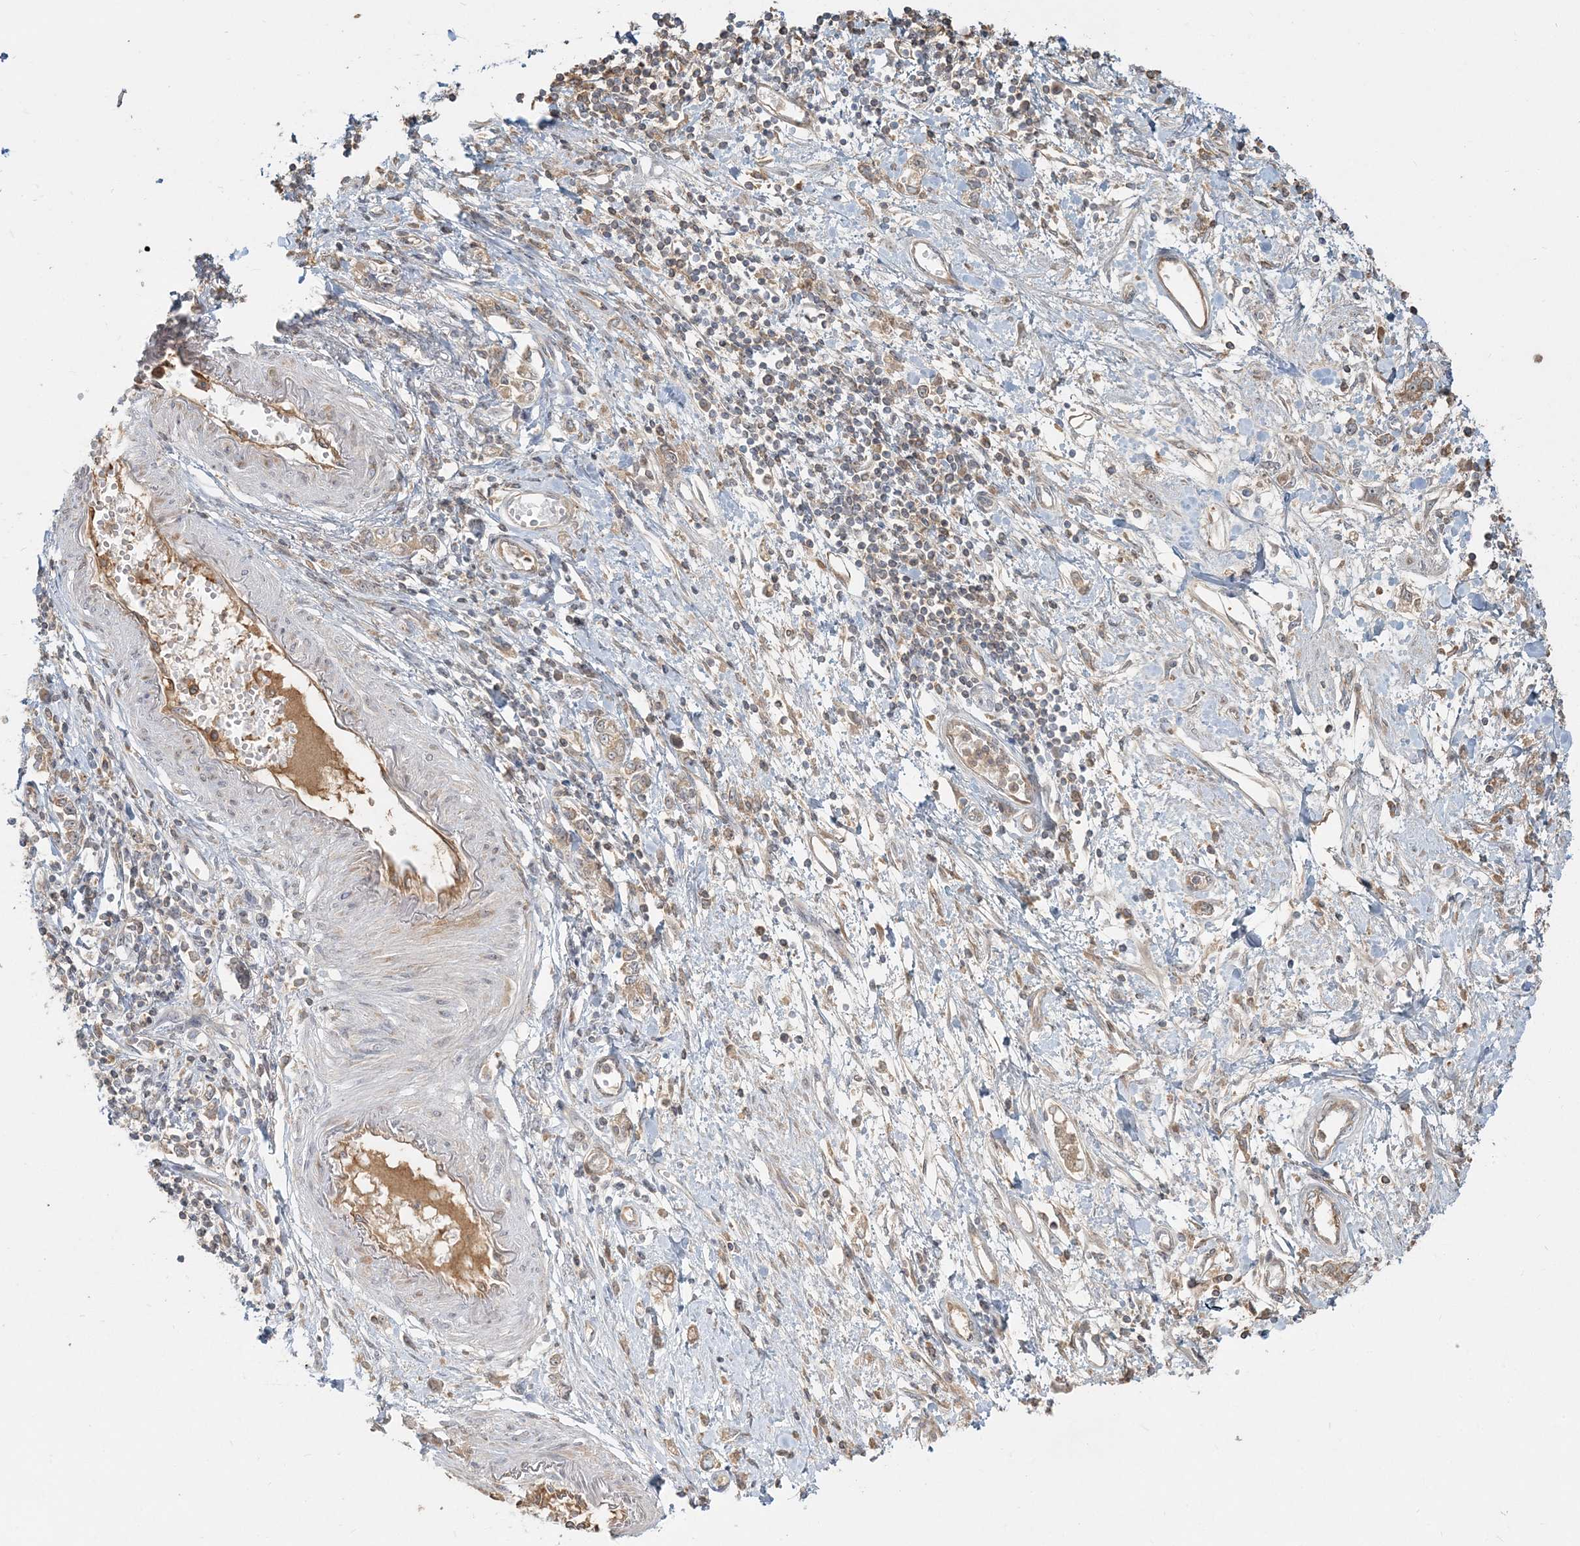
{"staining": {"intensity": "weak", "quantity": ">75%", "location": "cytoplasmic/membranous,nuclear"}, "tissue": "stomach cancer", "cell_type": "Tumor cells", "image_type": "cancer", "snomed": [{"axis": "morphology", "description": "Adenocarcinoma, NOS"}, {"axis": "topography", "description": "Stomach"}], "caption": "Immunohistochemical staining of human stomach adenocarcinoma shows low levels of weak cytoplasmic/membranous and nuclear expression in approximately >75% of tumor cells.", "gene": "AP1AR", "patient": {"sex": "female", "age": 76}}